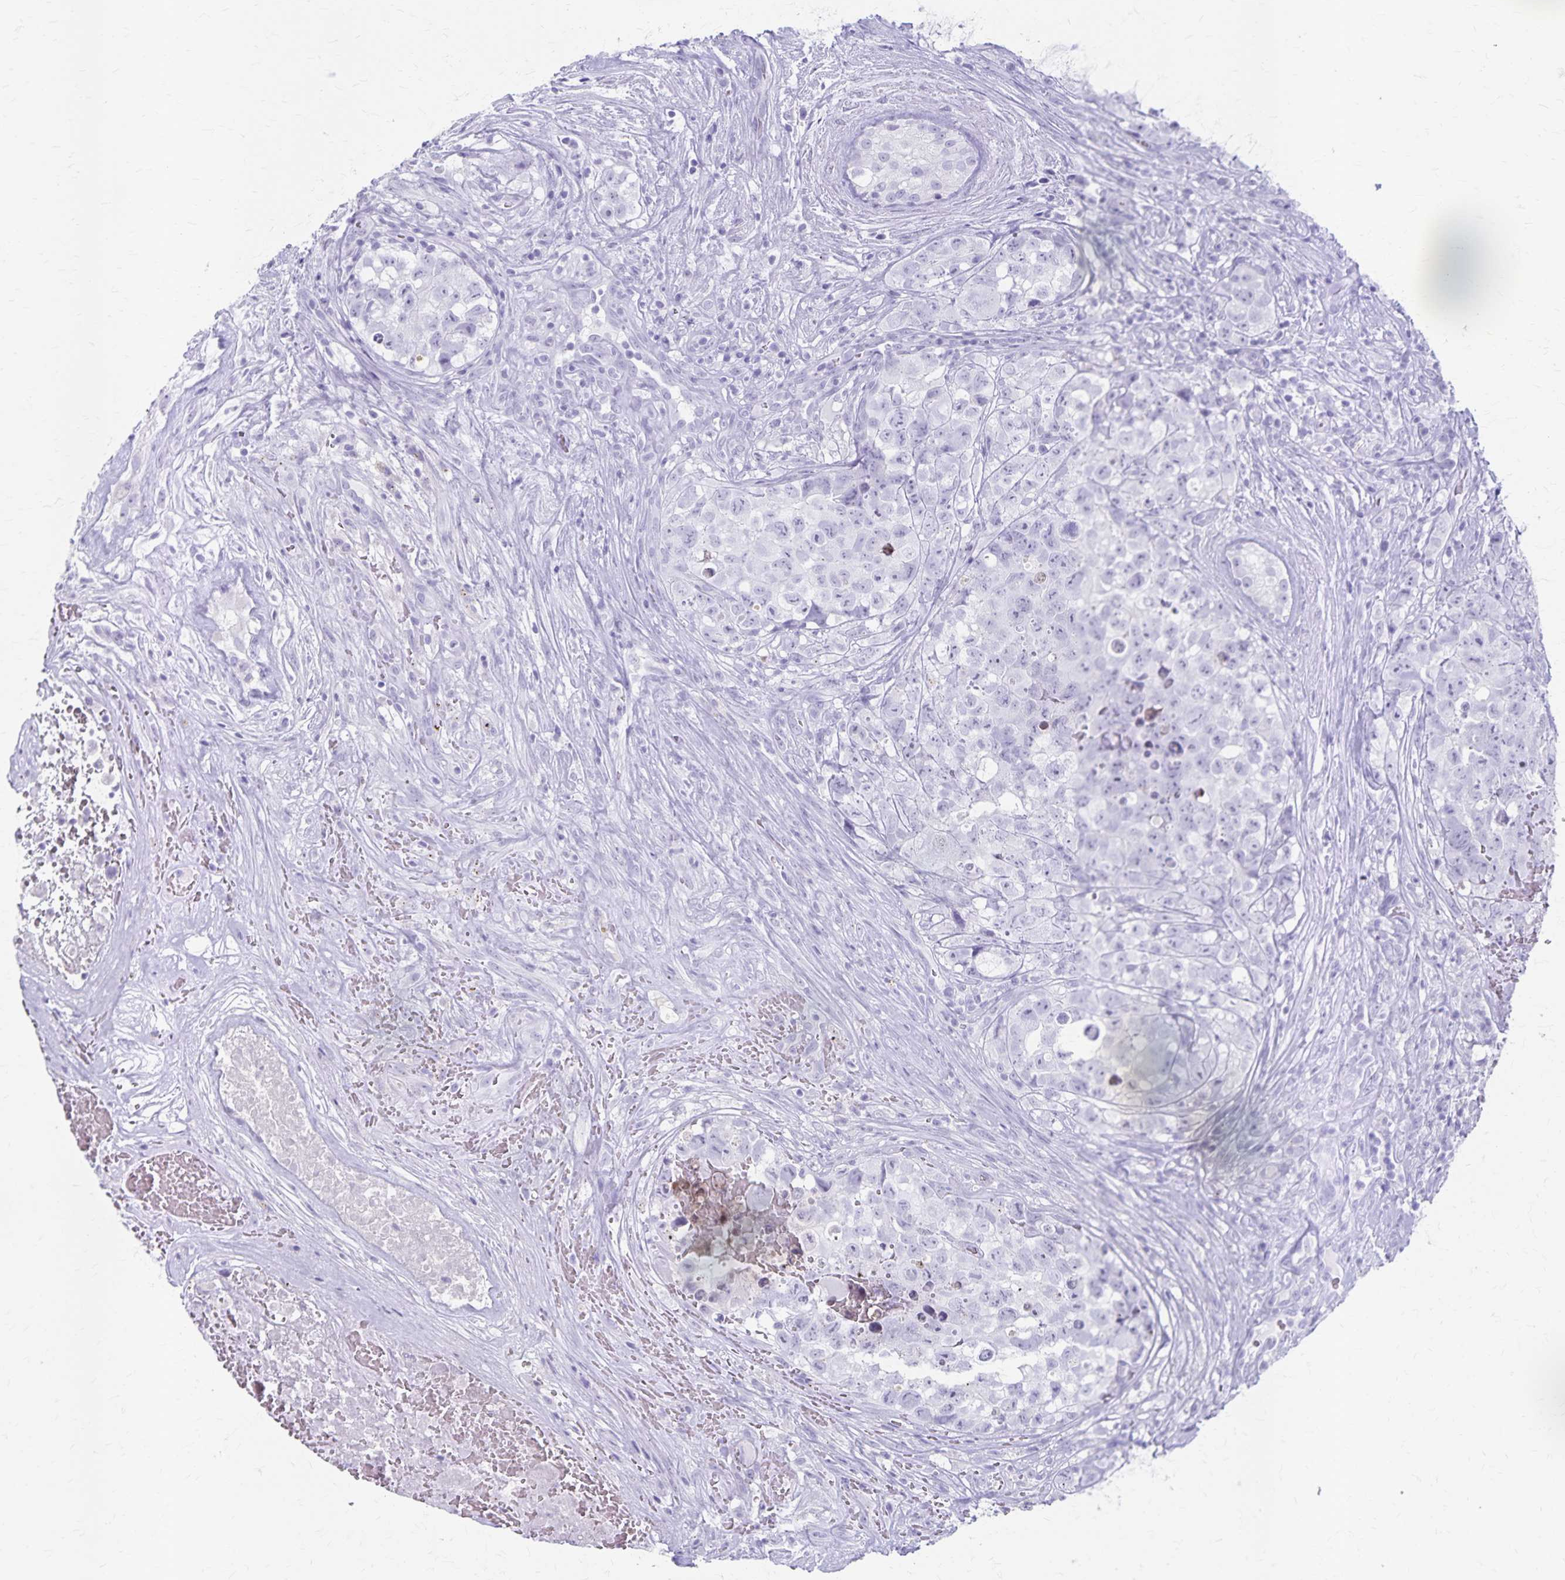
{"staining": {"intensity": "negative", "quantity": "none", "location": "none"}, "tissue": "testis cancer", "cell_type": "Tumor cells", "image_type": "cancer", "snomed": [{"axis": "morphology", "description": "Carcinoma, Embryonal, NOS"}, {"axis": "topography", "description": "Testis"}], "caption": "Immunohistochemical staining of human testis cancer (embryonal carcinoma) shows no significant expression in tumor cells.", "gene": "GPBAR1", "patient": {"sex": "male", "age": 18}}